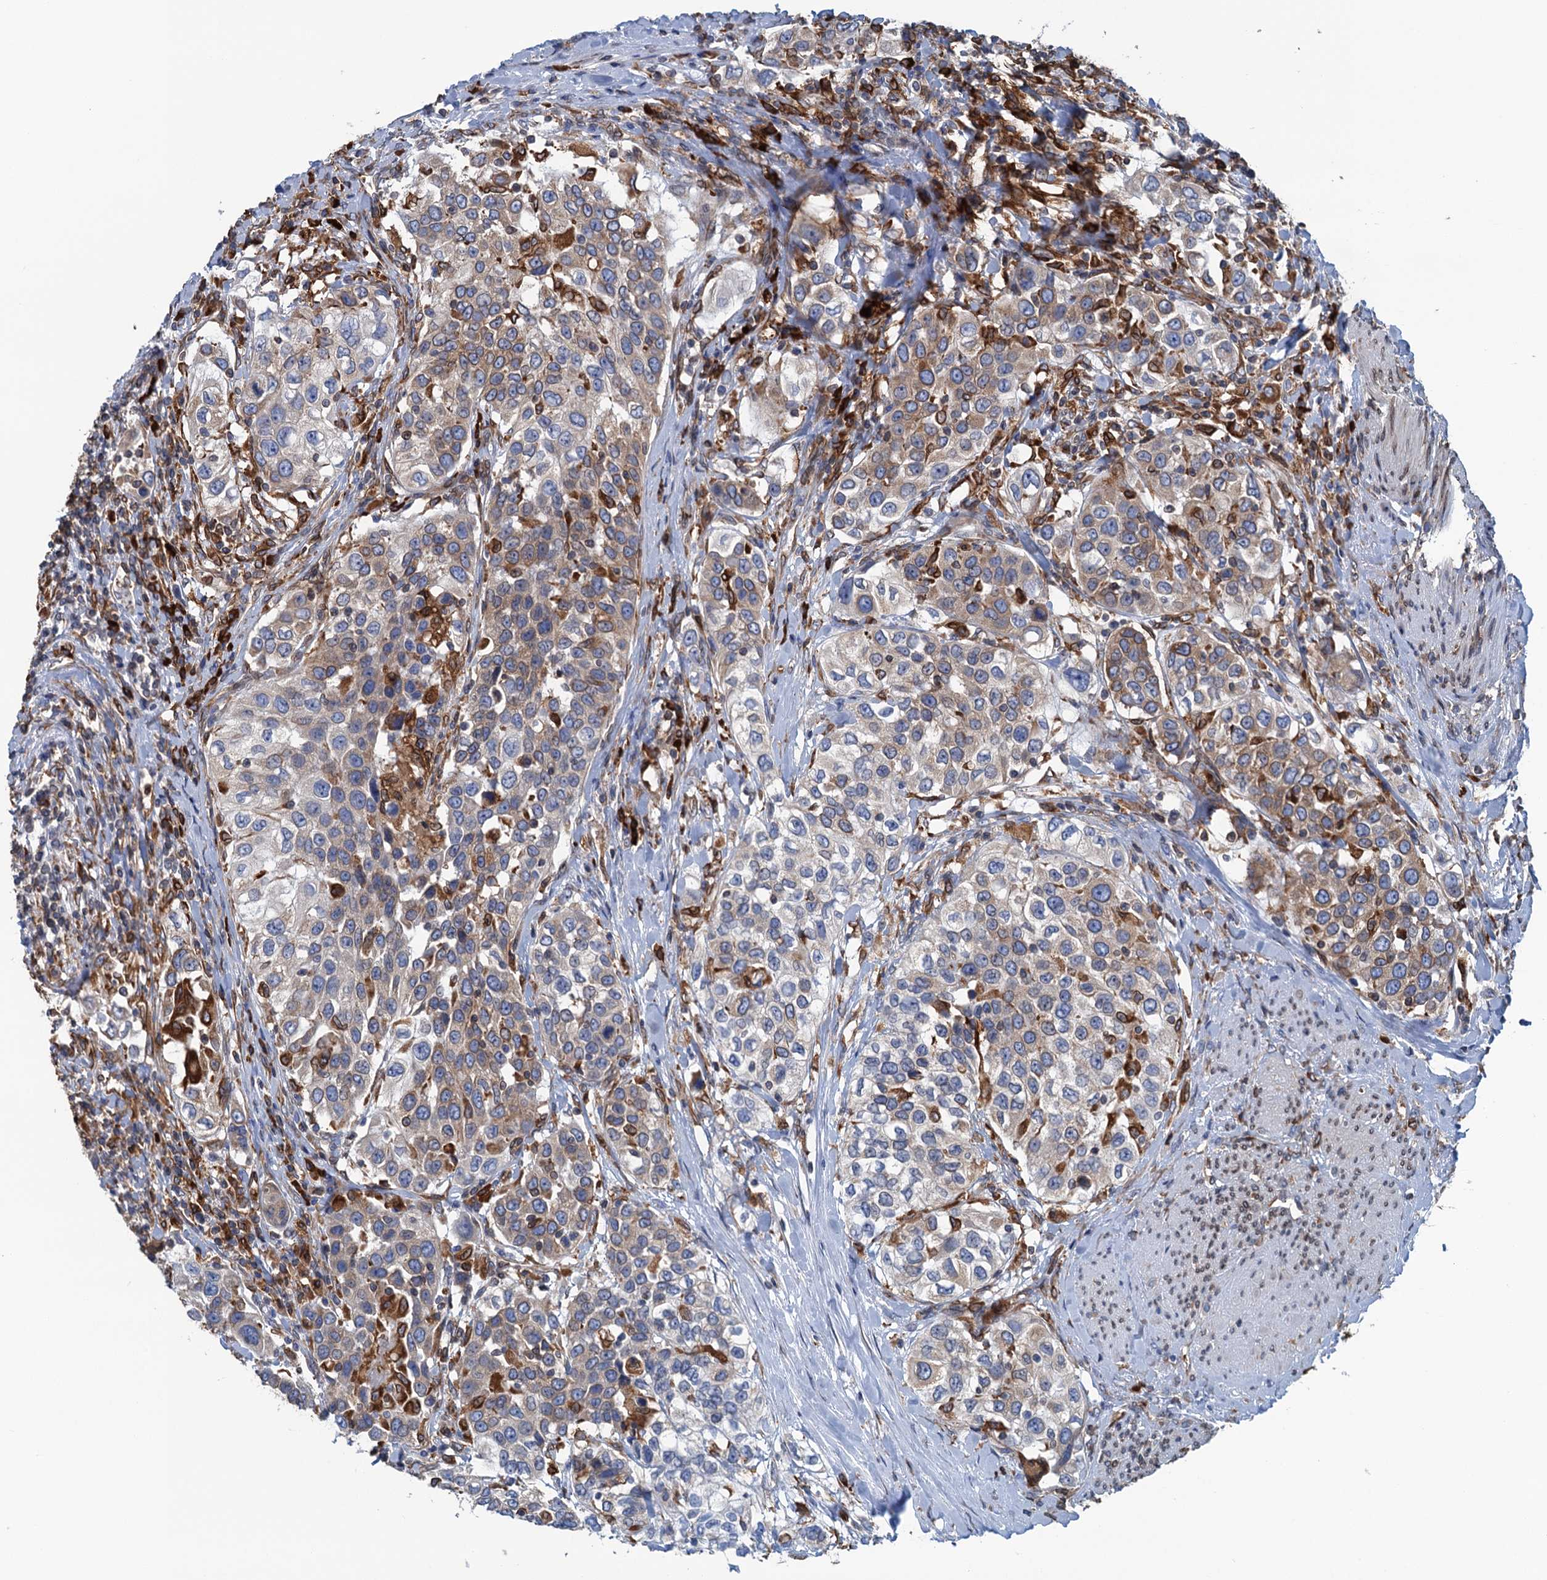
{"staining": {"intensity": "moderate", "quantity": "25%-75%", "location": "cytoplasmic/membranous"}, "tissue": "urothelial cancer", "cell_type": "Tumor cells", "image_type": "cancer", "snomed": [{"axis": "morphology", "description": "Urothelial carcinoma, High grade"}, {"axis": "topography", "description": "Urinary bladder"}], "caption": "Immunohistochemical staining of urothelial cancer displays medium levels of moderate cytoplasmic/membranous positivity in approximately 25%-75% of tumor cells. The protein of interest is shown in brown color, while the nuclei are stained blue.", "gene": "TMEM205", "patient": {"sex": "female", "age": 80}}